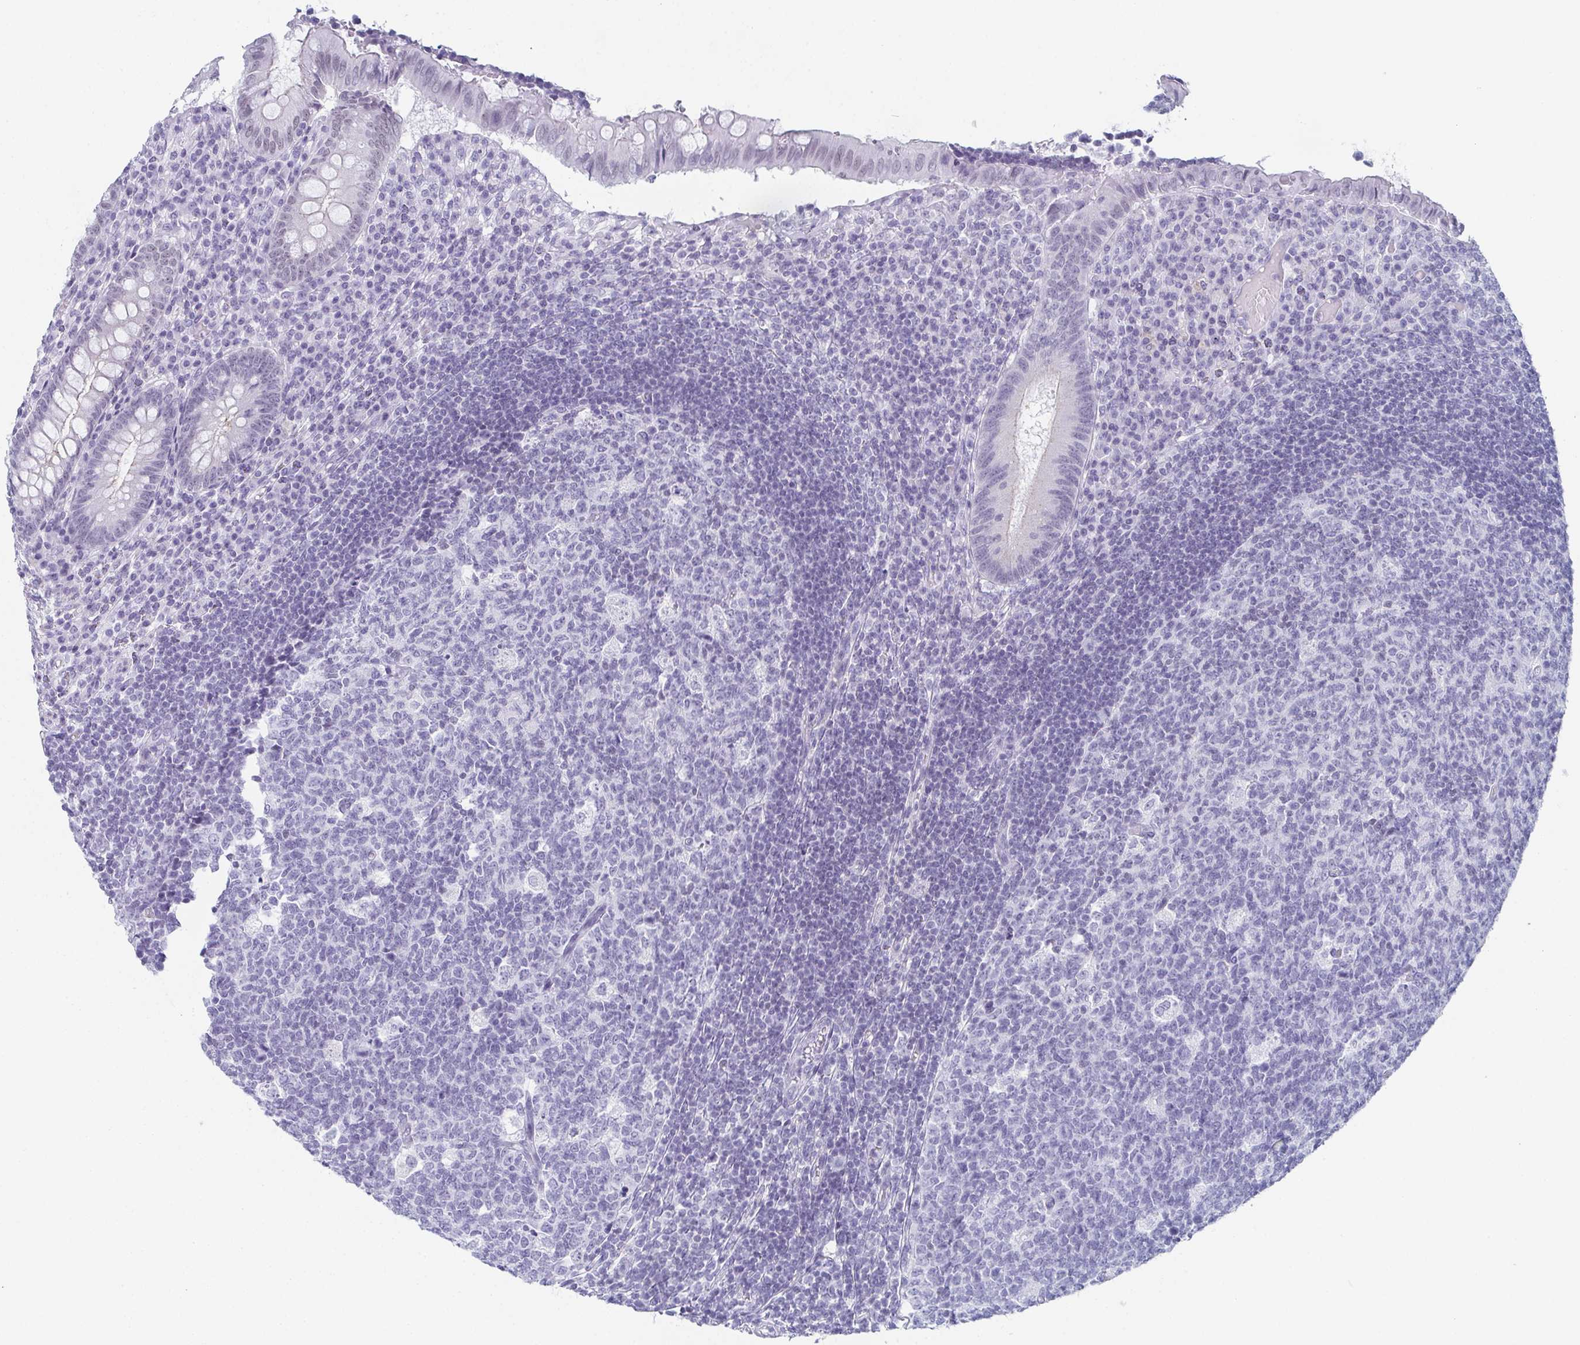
{"staining": {"intensity": "moderate", "quantity": "<25%", "location": "nuclear"}, "tissue": "appendix", "cell_type": "Glandular cells", "image_type": "normal", "snomed": [{"axis": "morphology", "description": "Normal tissue, NOS"}, {"axis": "topography", "description": "Appendix"}], "caption": "Immunohistochemical staining of unremarkable appendix exhibits low levels of moderate nuclear positivity in about <25% of glandular cells.", "gene": "PYCR3", "patient": {"sex": "male", "age": 18}}